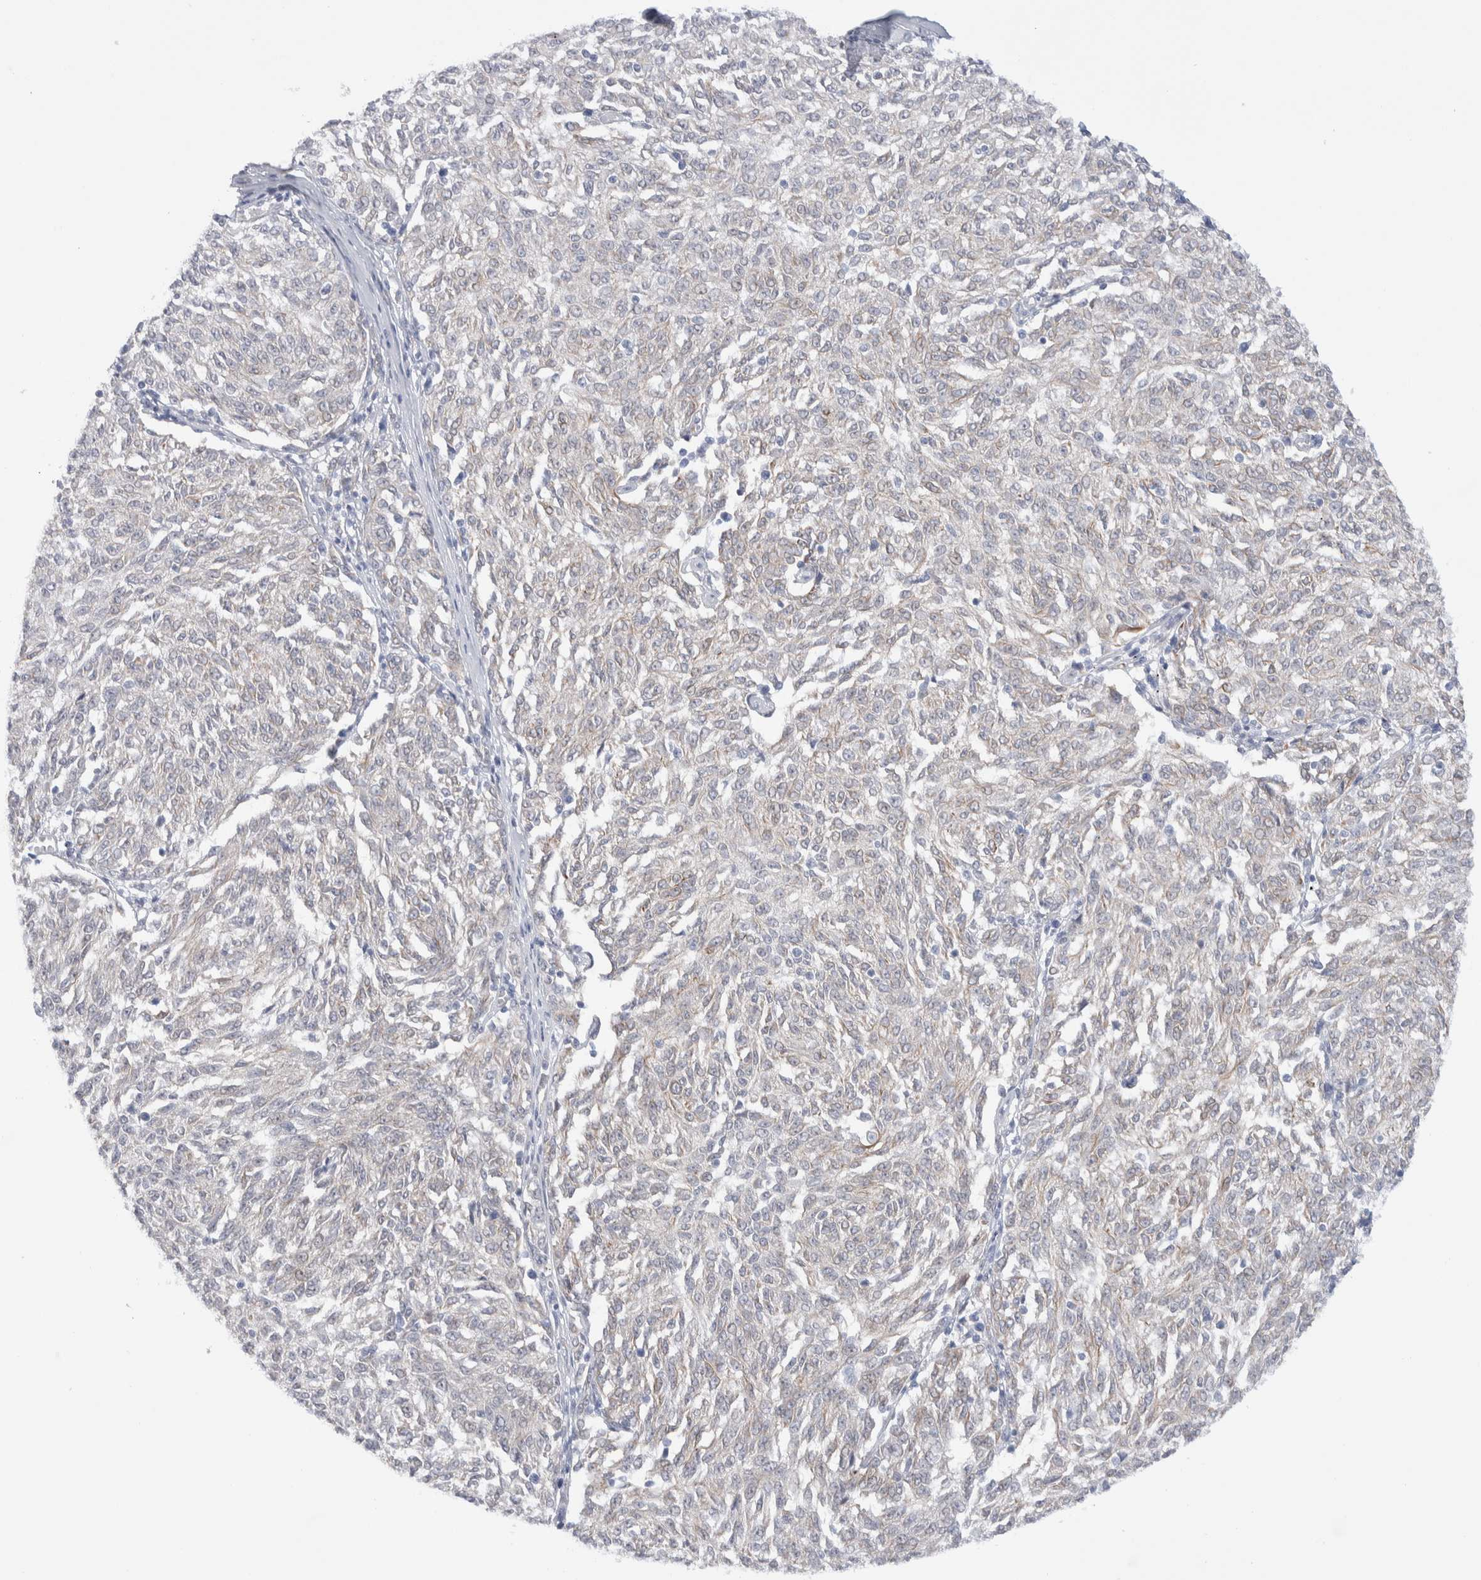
{"staining": {"intensity": "negative", "quantity": "none", "location": "none"}, "tissue": "melanoma", "cell_type": "Tumor cells", "image_type": "cancer", "snomed": [{"axis": "morphology", "description": "Malignant melanoma, NOS"}, {"axis": "topography", "description": "Skin"}], "caption": "Immunohistochemistry (IHC) of human malignant melanoma exhibits no expression in tumor cells.", "gene": "C1orf112", "patient": {"sex": "female", "age": 72}}